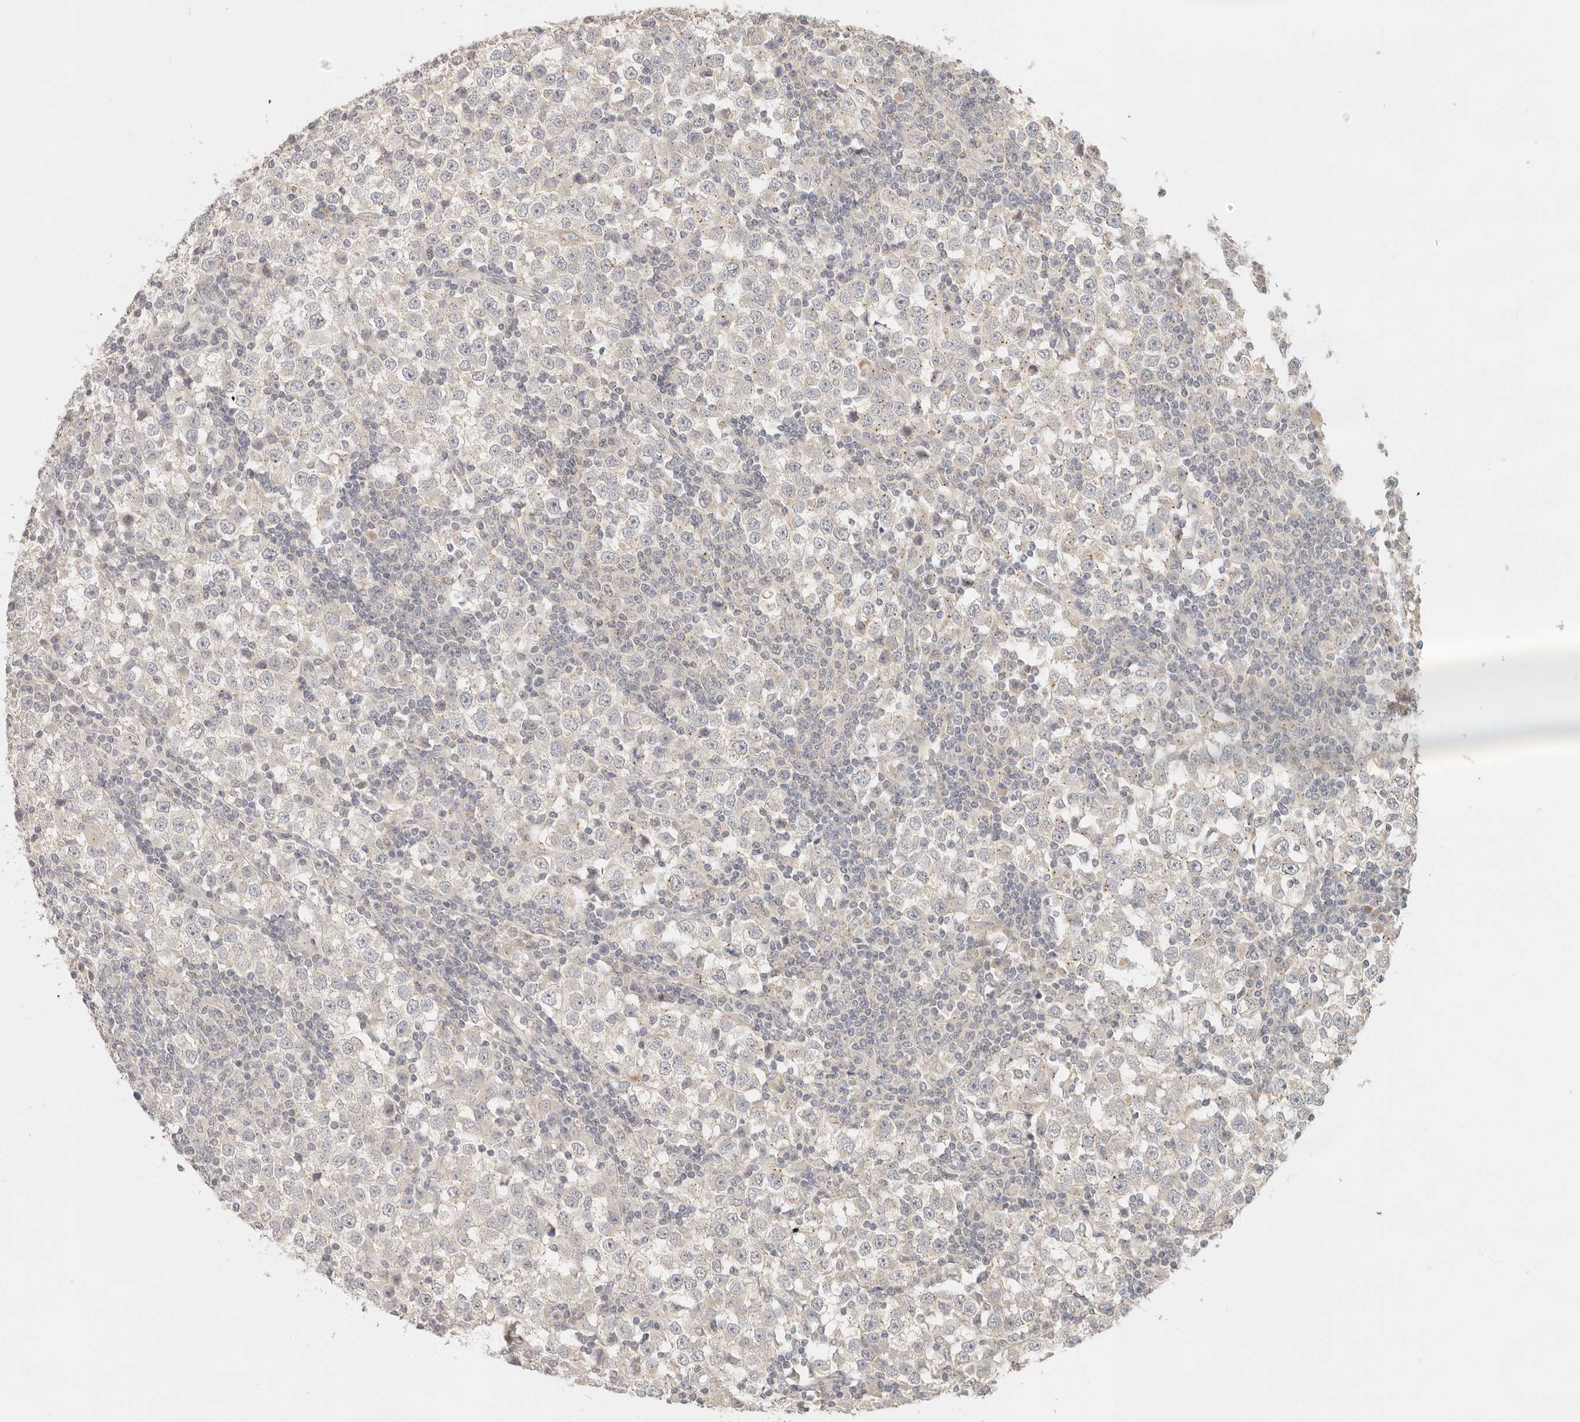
{"staining": {"intensity": "negative", "quantity": "none", "location": "none"}, "tissue": "testis cancer", "cell_type": "Tumor cells", "image_type": "cancer", "snomed": [{"axis": "morphology", "description": "Seminoma, NOS"}, {"axis": "topography", "description": "Testis"}], "caption": "The micrograph demonstrates no significant positivity in tumor cells of seminoma (testis).", "gene": "LMO4", "patient": {"sex": "male", "age": 65}}